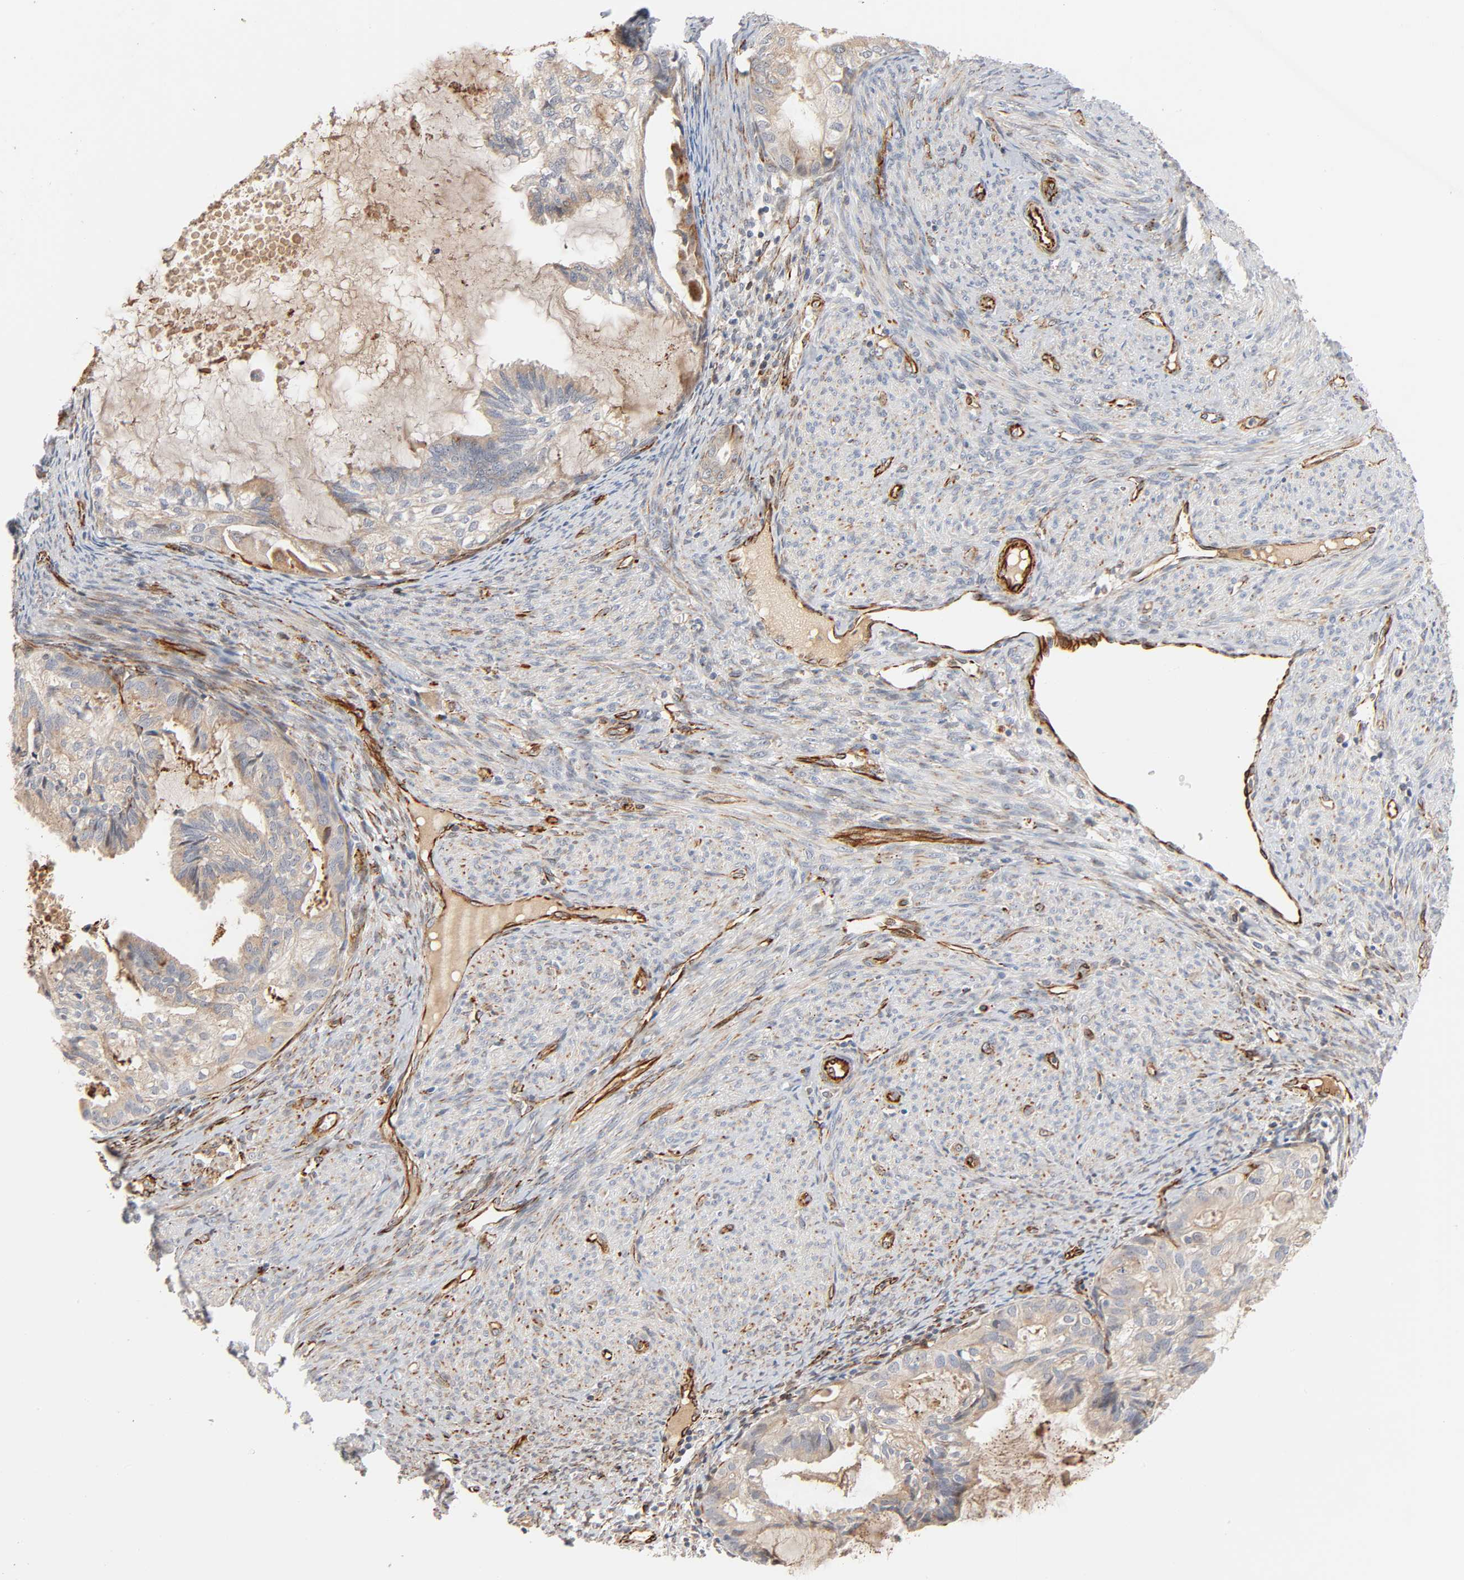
{"staining": {"intensity": "weak", "quantity": ">75%", "location": "cytoplasmic/membranous"}, "tissue": "cervical cancer", "cell_type": "Tumor cells", "image_type": "cancer", "snomed": [{"axis": "morphology", "description": "Normal tissue, NOS"}, {"axis": "morphology", "description": "Adenocarcinoma, NOS"}, {"axis": "topography", "description": "Cervix"}, {"axis": "topography", "description": "Endometrium"}], "caption": "A brown stain highlights weak cytoplasmic/membranous staining of a protein in human cervical cancer (adenocarcinoma) tumor cells. (brown staining indicates protein expression, while blue staining denotes nuclei).", "gene": "REEP6", "patient": {"sex": "female", "age": 86}}